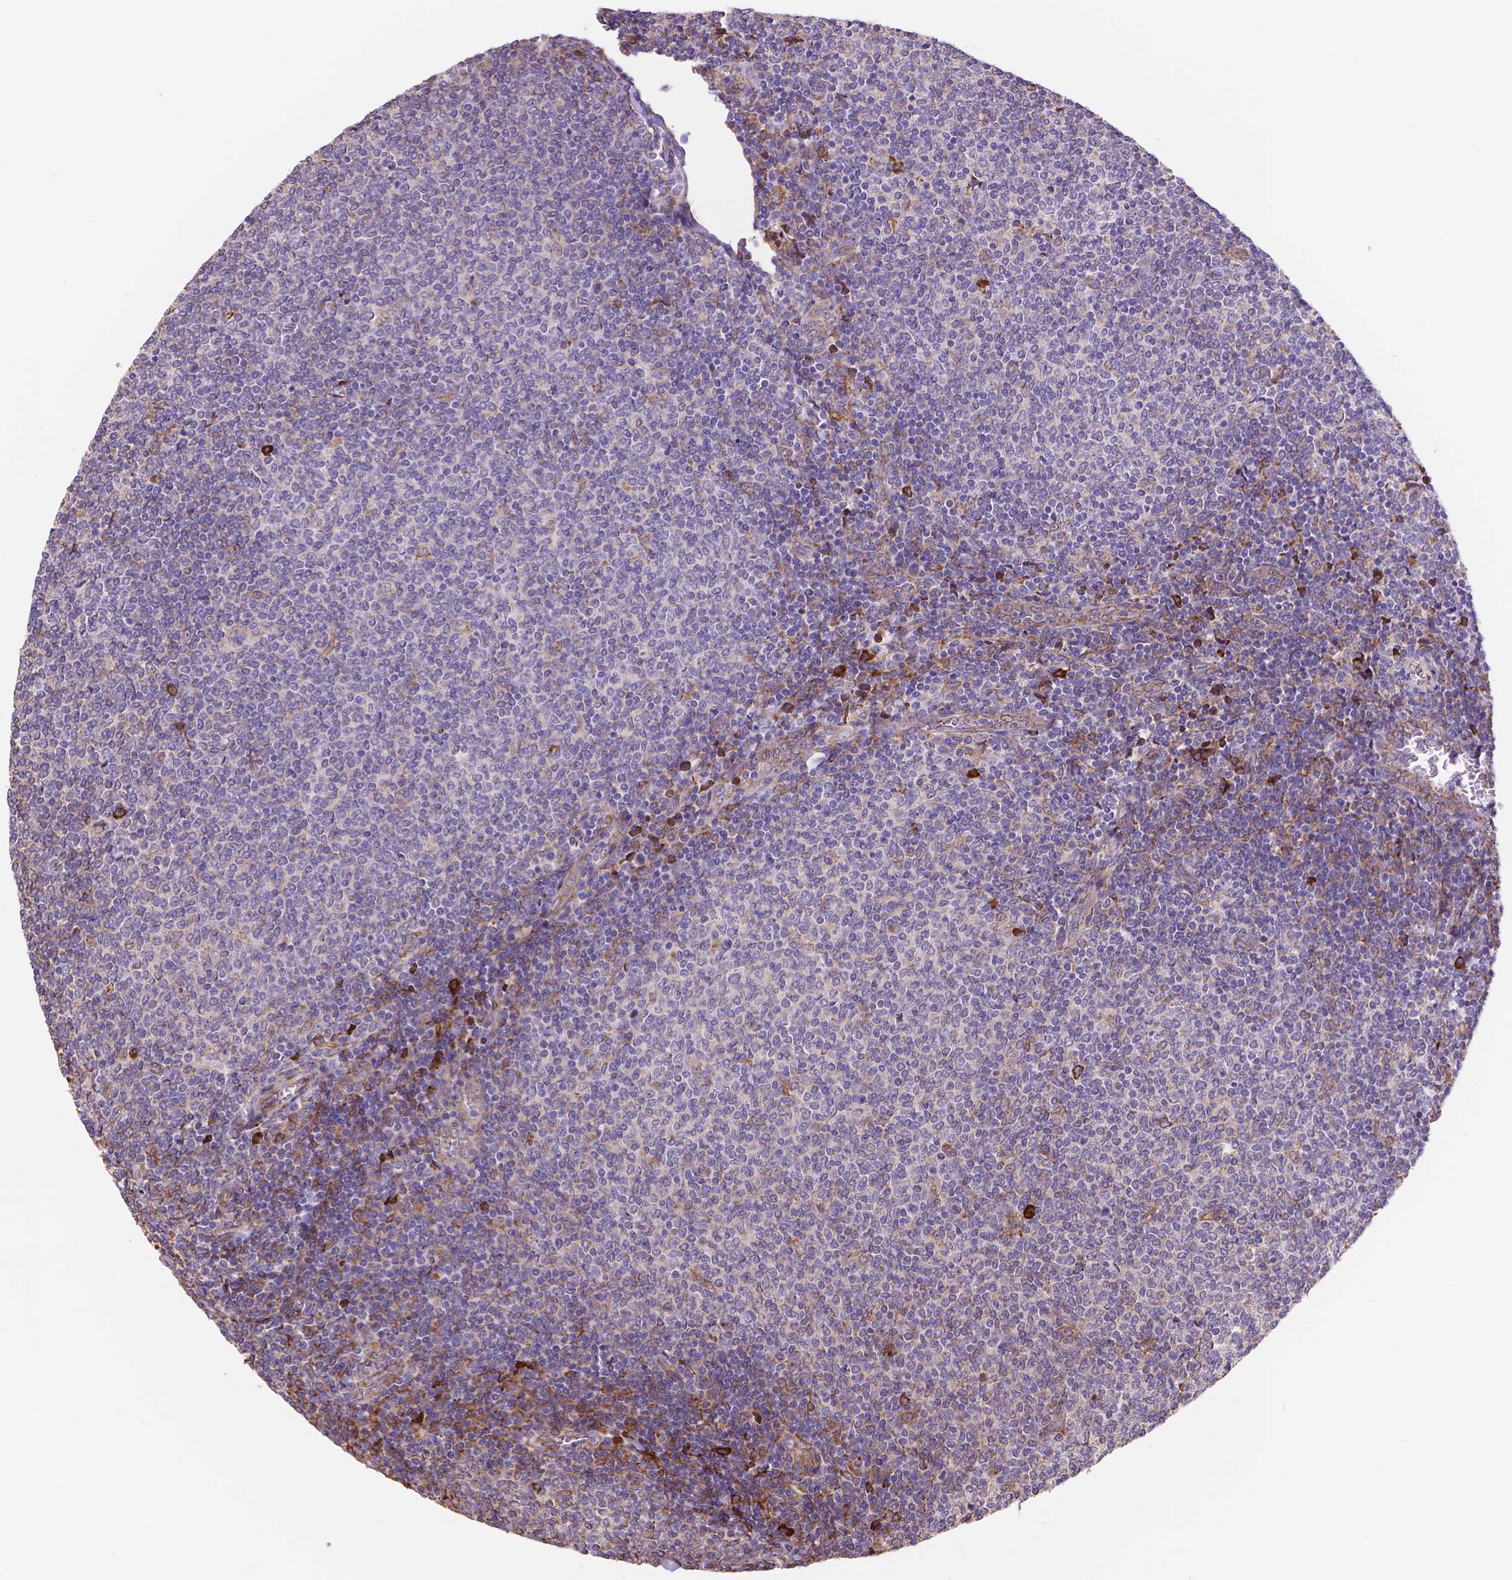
{"staining": {"intensity": "negative", "quantity": "none", "location": "none"}, "tissue": "lymphoma", "cell_type": "Tumor cells", "image_type": "cancer", "snomed": [{"axis": "morphology", "description": "Malignant lymphoma, non-Hodgkin's type, Low grade"}, {"axis": "topography", "description": "Lymph node"}], "caption": "Immunohistochemical staining of human lymphoma displays no significant staining in tumor cells.", "gene": "IPO11", "patient": {"sex": "male", "age": 52}}